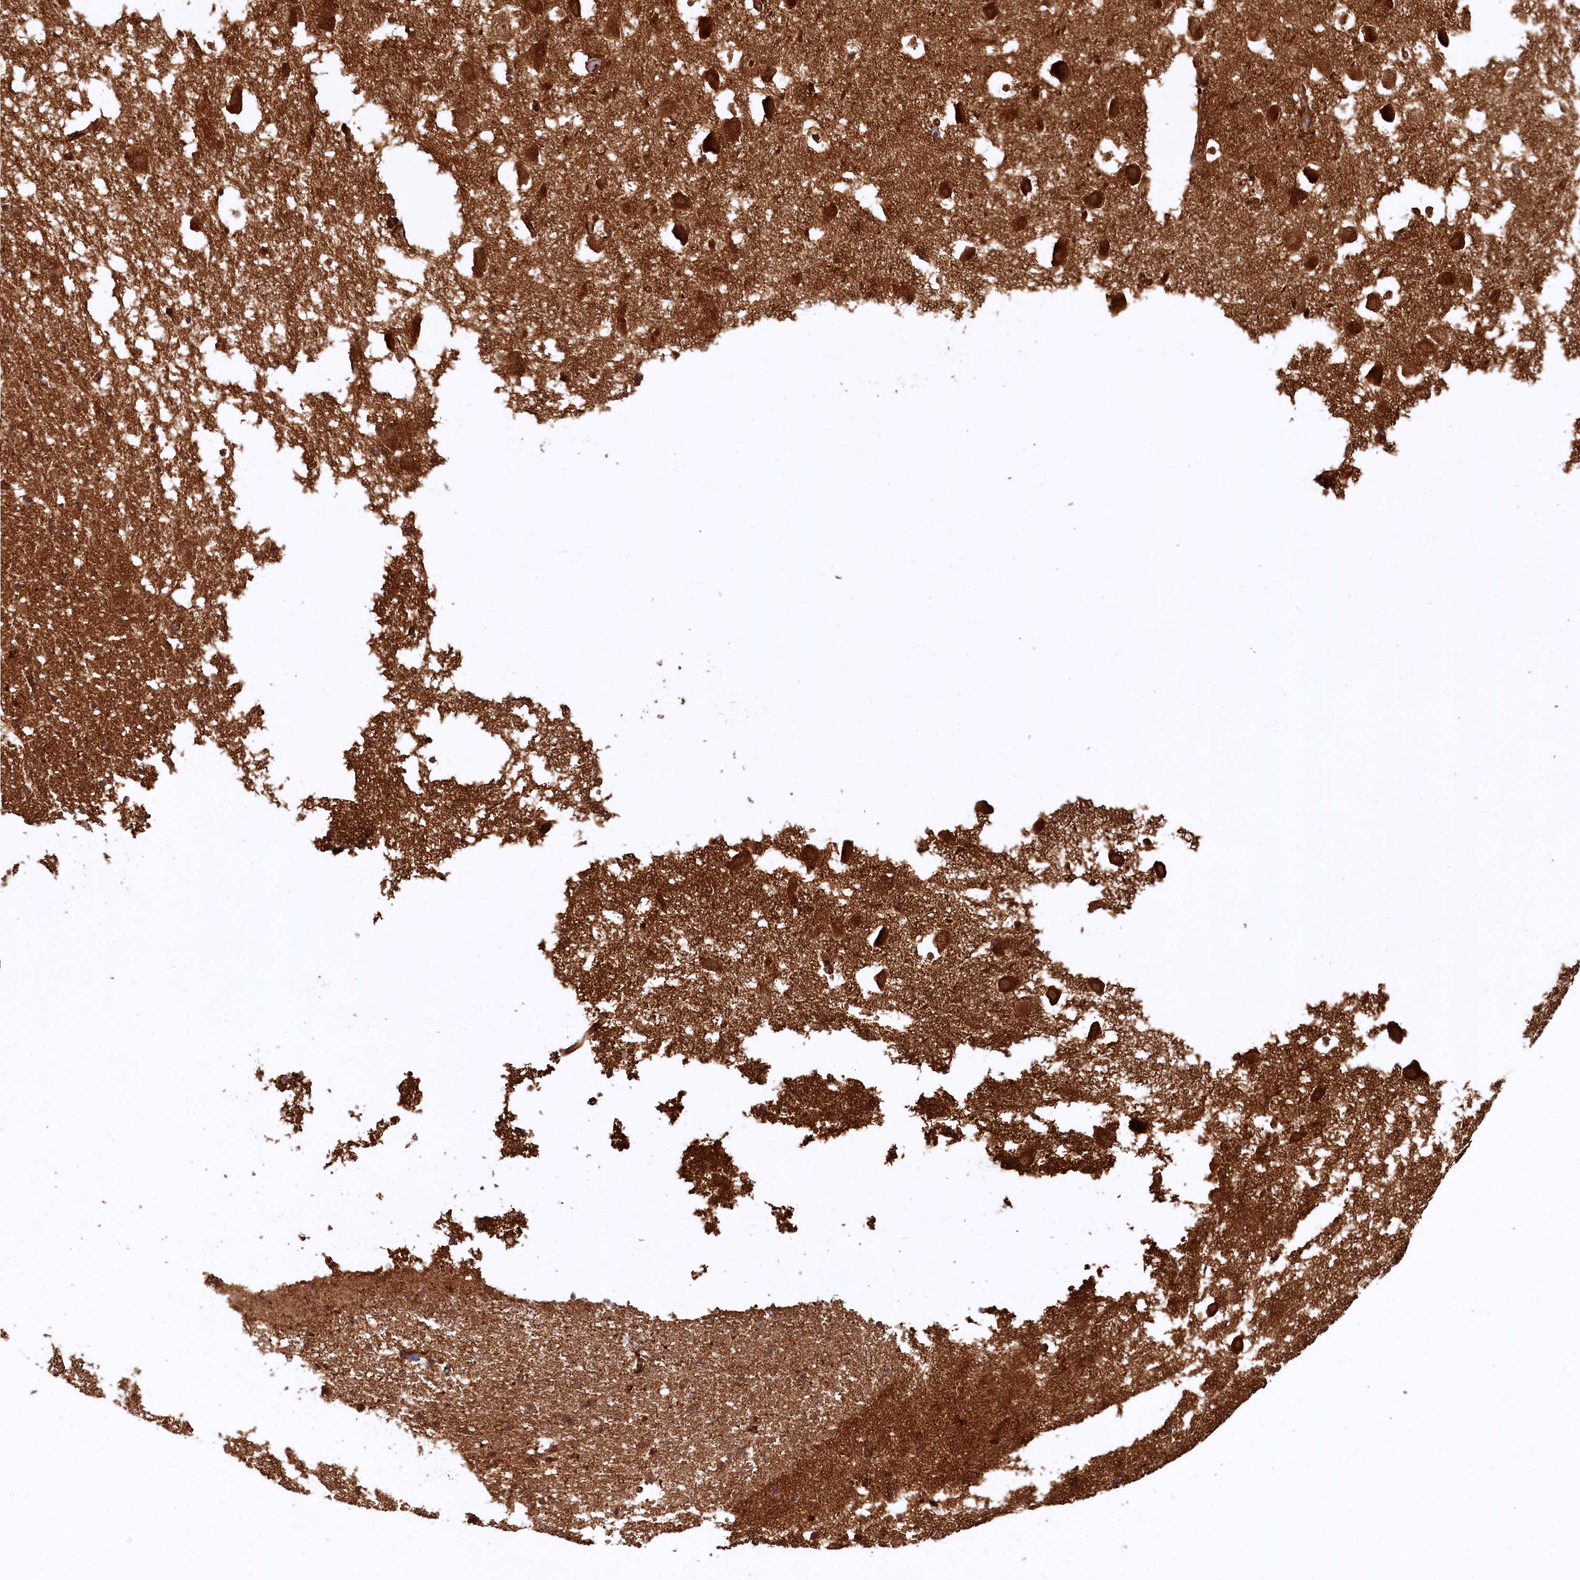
{"staining": {"intensity": "moderate", "quantity": ">75%", "location": "cytoplasmic/membranous"}, "tissue": "hippocampus", "cell_type": "Glial cells", "image_type": "normal", "snomed": [{"axis": "morphology", "description": "Normal tissue, NOS"}, {"axis": "topography", "description": "Hippocampus"}], "caption": "IHC micrograph of benign hippocampus: human hippocampus stained using IHC reveals medium levels of moderate protein expression localized specifically in the cytoplasmic/membranous of glial cells, appearing as a cytoplasmic/membranous brown color.", "gene": "STUB1", "patient": {"sex": "female", "age": 52}}